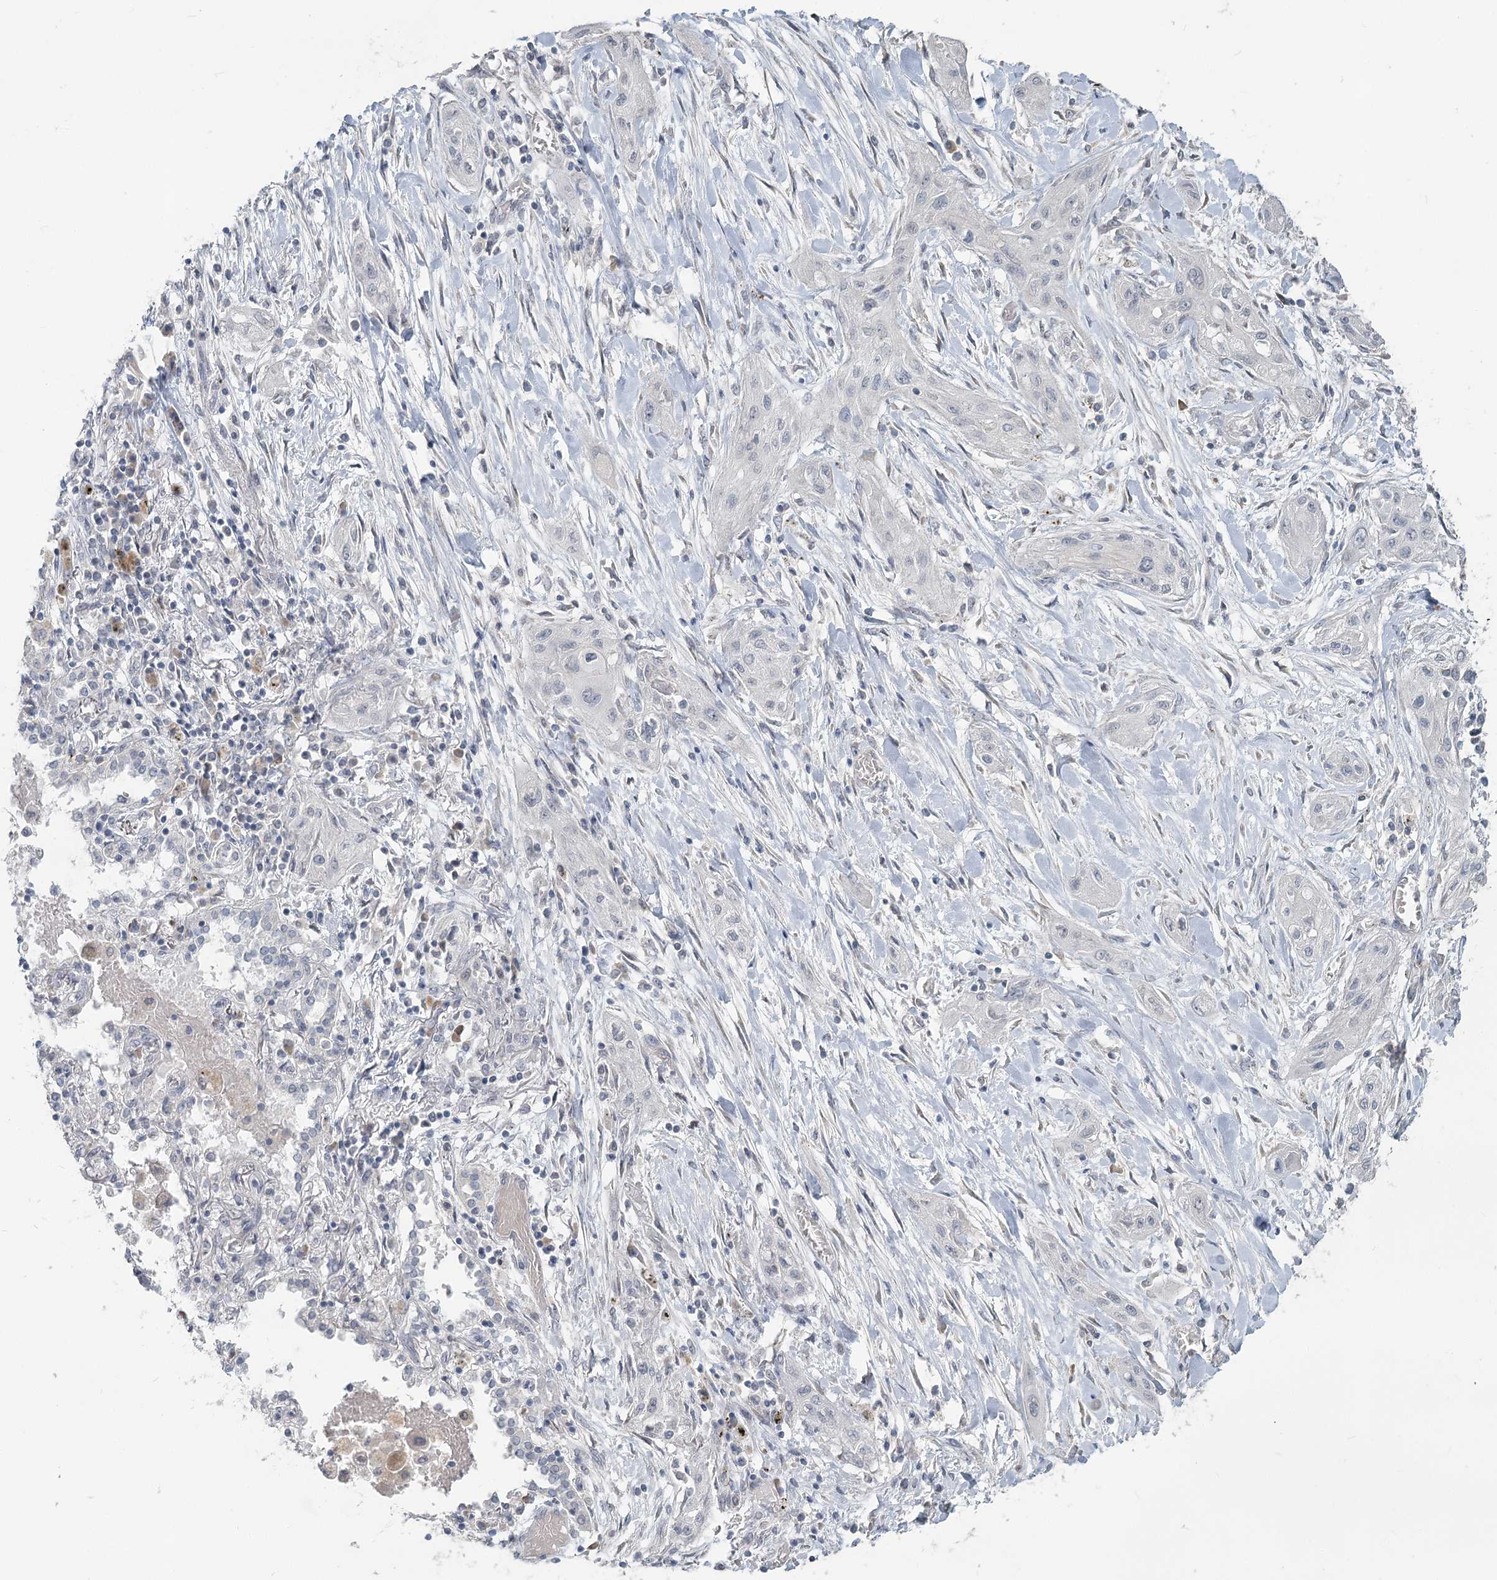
{"staining": {"intensity": "negative", "quantity": "none", "location": "none"}, "tissue": "lung cancer", "cell_type": "Tumor cells", "image_type": "cancer", "snomed": [{"axis": "morphology", "description": "Squamous cell carcinoma, NOS"}, {"axis": "topography", "description": "Lung"}], "caption": "Immunohistochemistry of human lung cancer (squamous cell carcinoma) shows no expression in tumor cells.", "gene": "SLC9A3", "patient": {"sex": "female", "age": 47}}